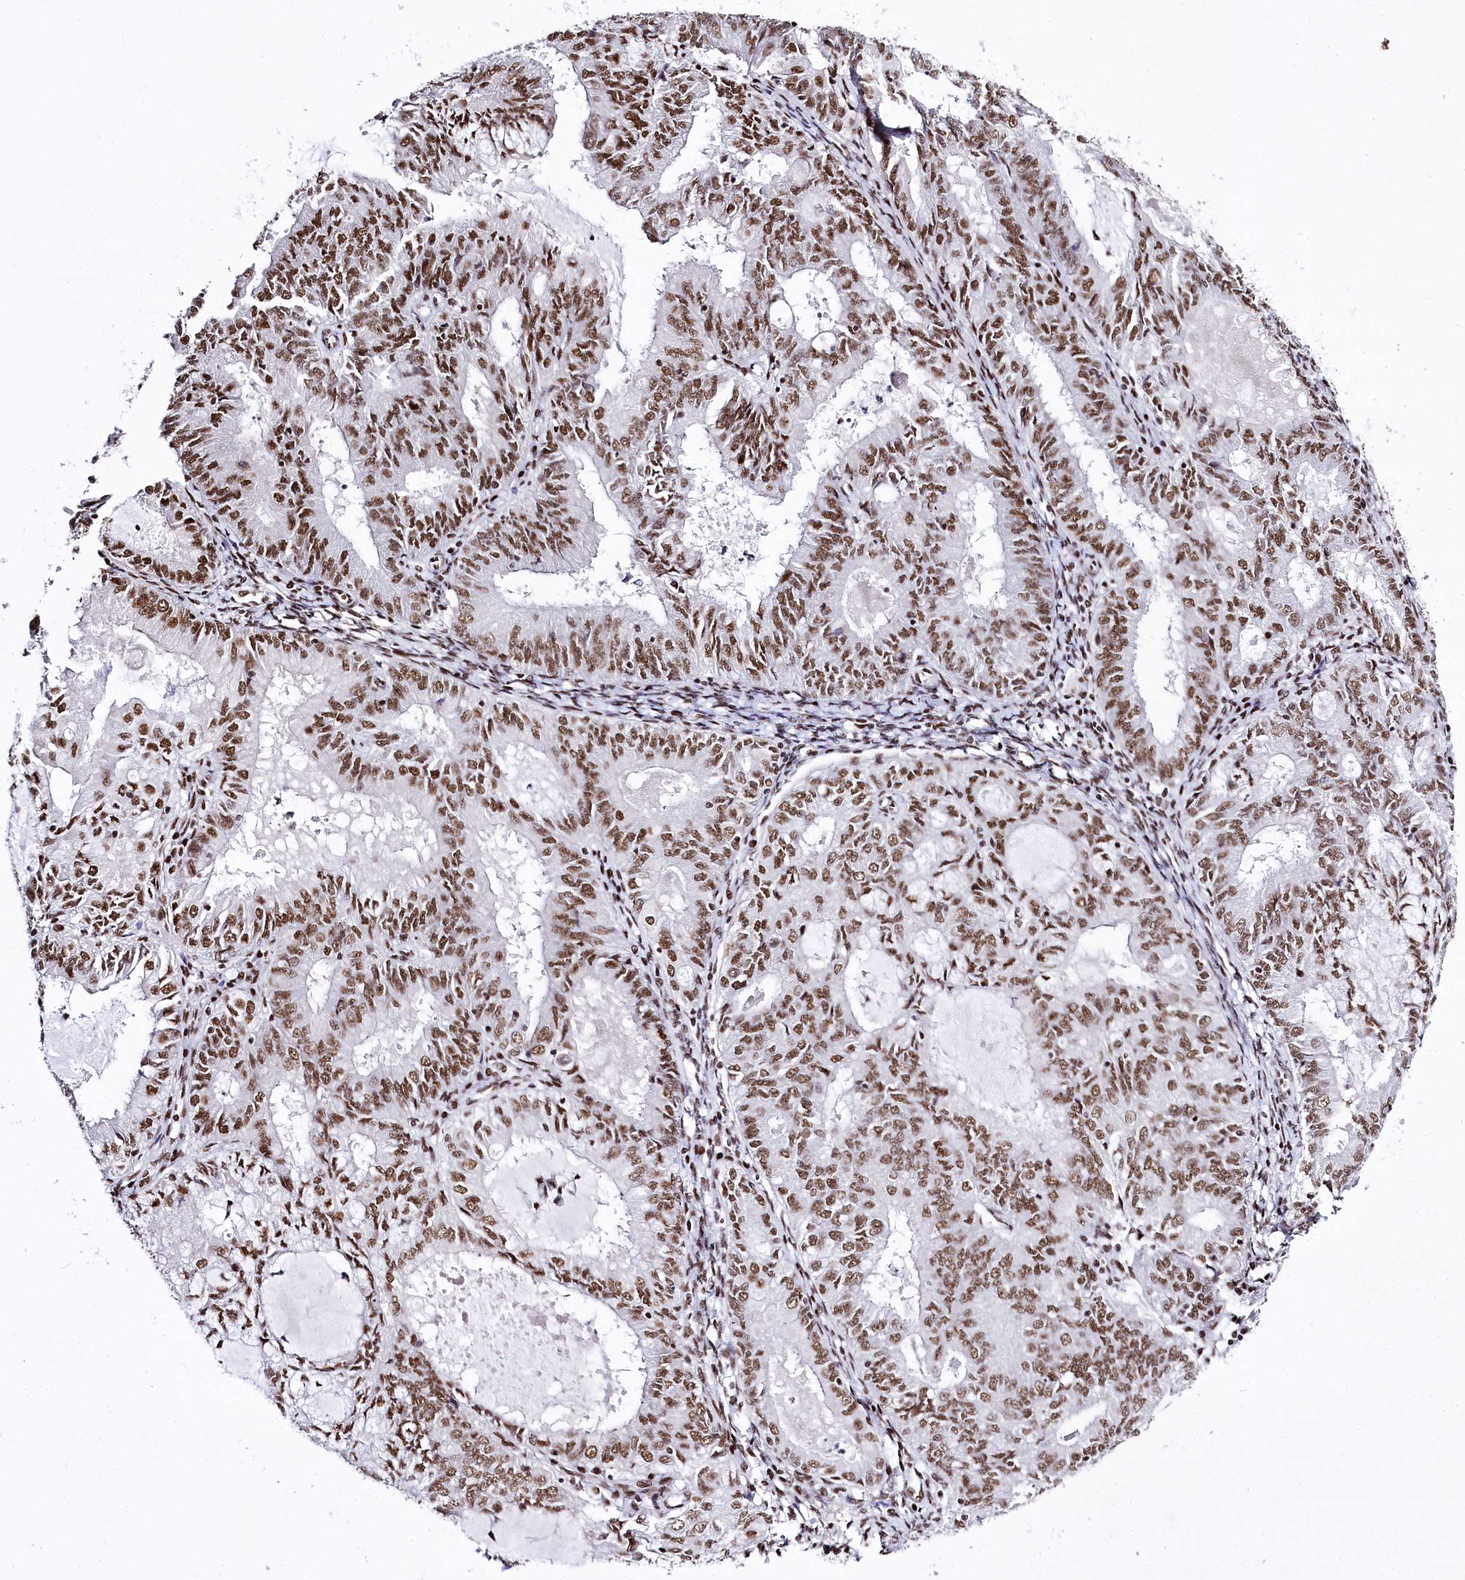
{"staining": {"intensity": "moderate", "quantity": ">75%", "location": "nuclear"}, "tissue": "endometrial cancer", "cell_type": "Tumor cells", "image_type": "cancer", "snomed": [{"axis": "morphology", "description": "Adenocarcinoma, NOS"}, {"axis": "topography", "description": "Endometrium"}], "caption": "This is a micrograph of IHC staining of endometrial cancer (adenocarcinoma), which shows moderate staining in the nuclear of tumor cells.", "gene": "POU4F3", "patient": {"sex": "female", "age": 57}}